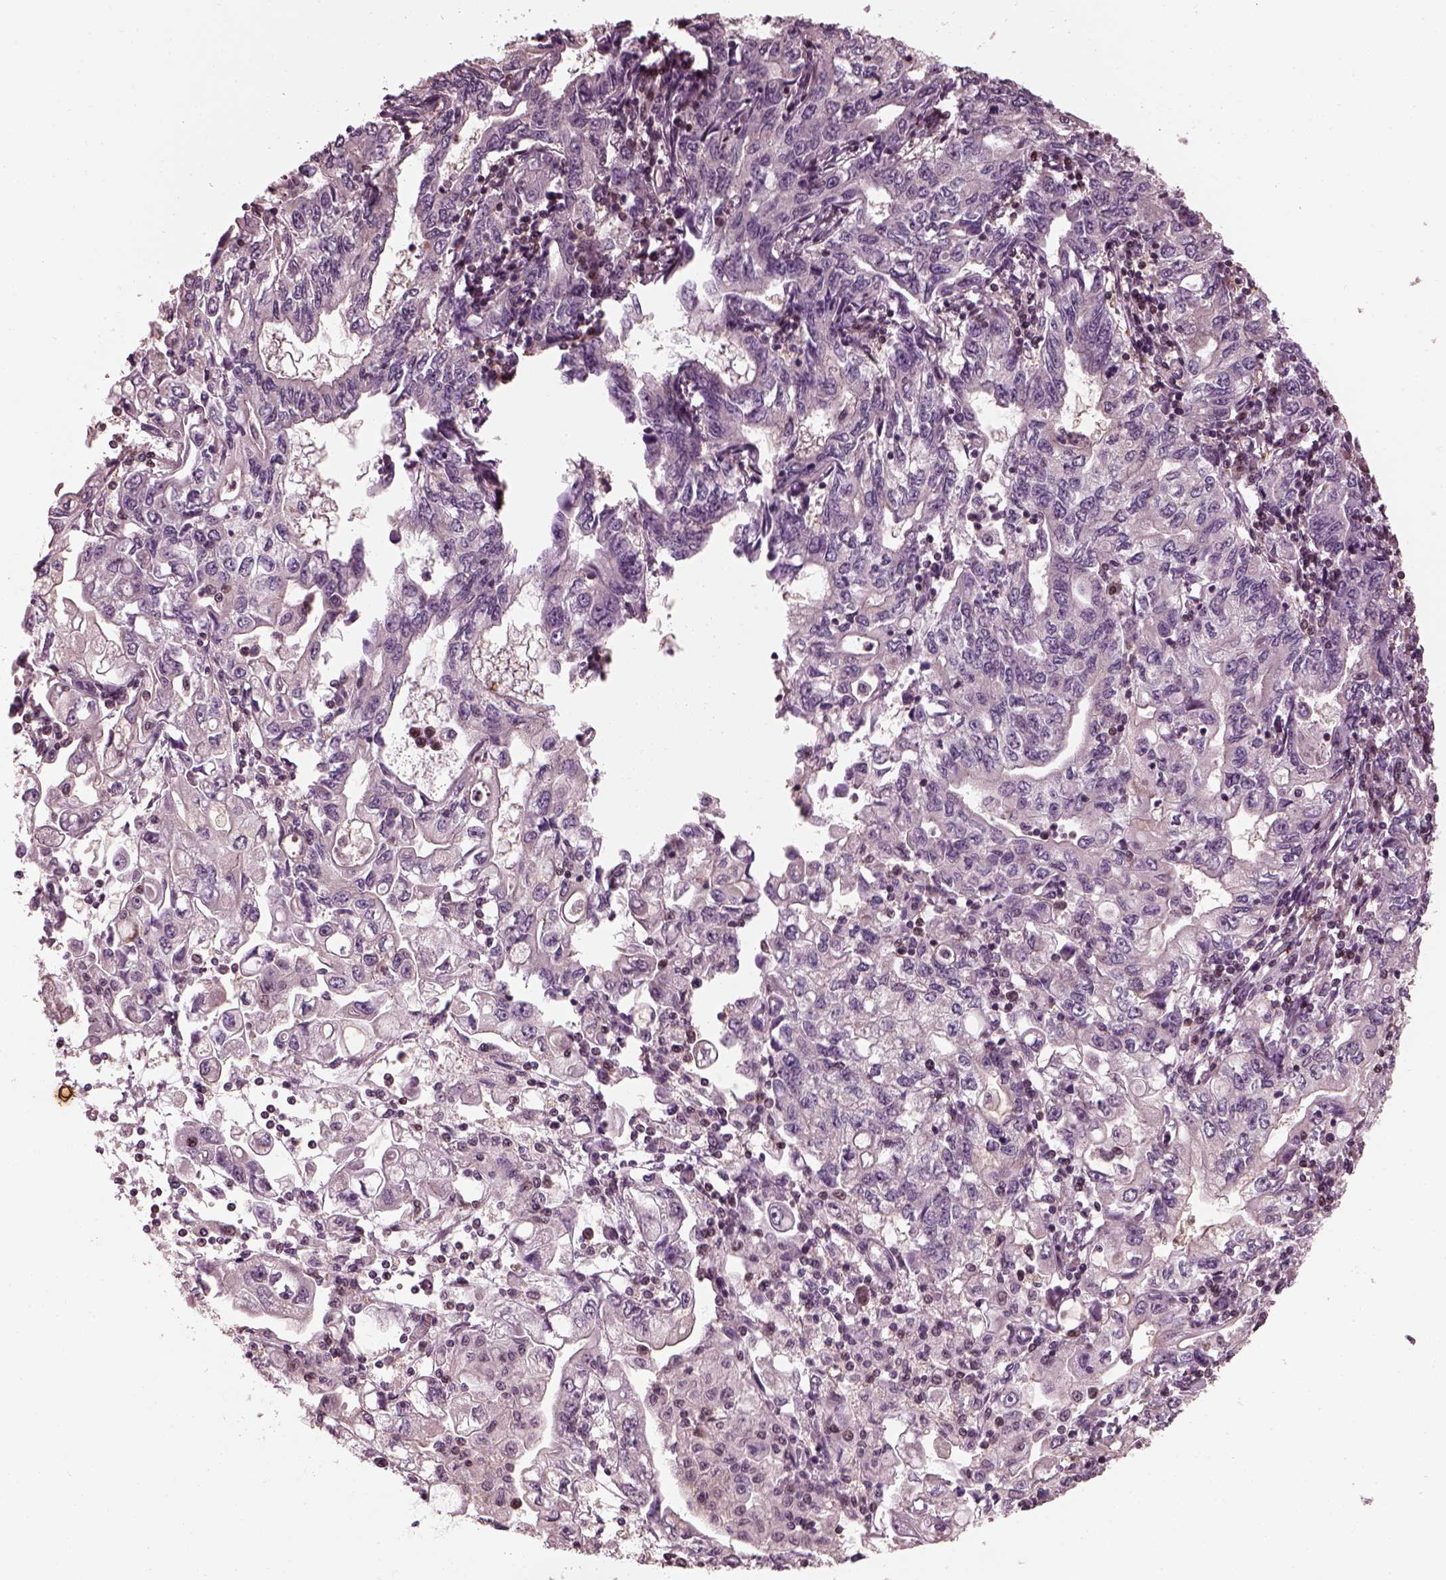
{"staining": {"intensity": "negative", "quantity": "none", "location": "none"}, "tissue": "stomach cancer", "cell_type": "Tumor cells", "image_type": "cancer", "snomed": [{"axis": "morphology", "description": "Adenocarcinoma, NOS"}, {"axis": "topography", "description": "Stomach, lower"}], "caption": "There is no significant expression in tumor cells of adenocarcinoma (stomach). (DAB IHC with hematoxylin counter stain).", "gene": "BFSP1", "patient": {"sex": "female", "age": 72}}